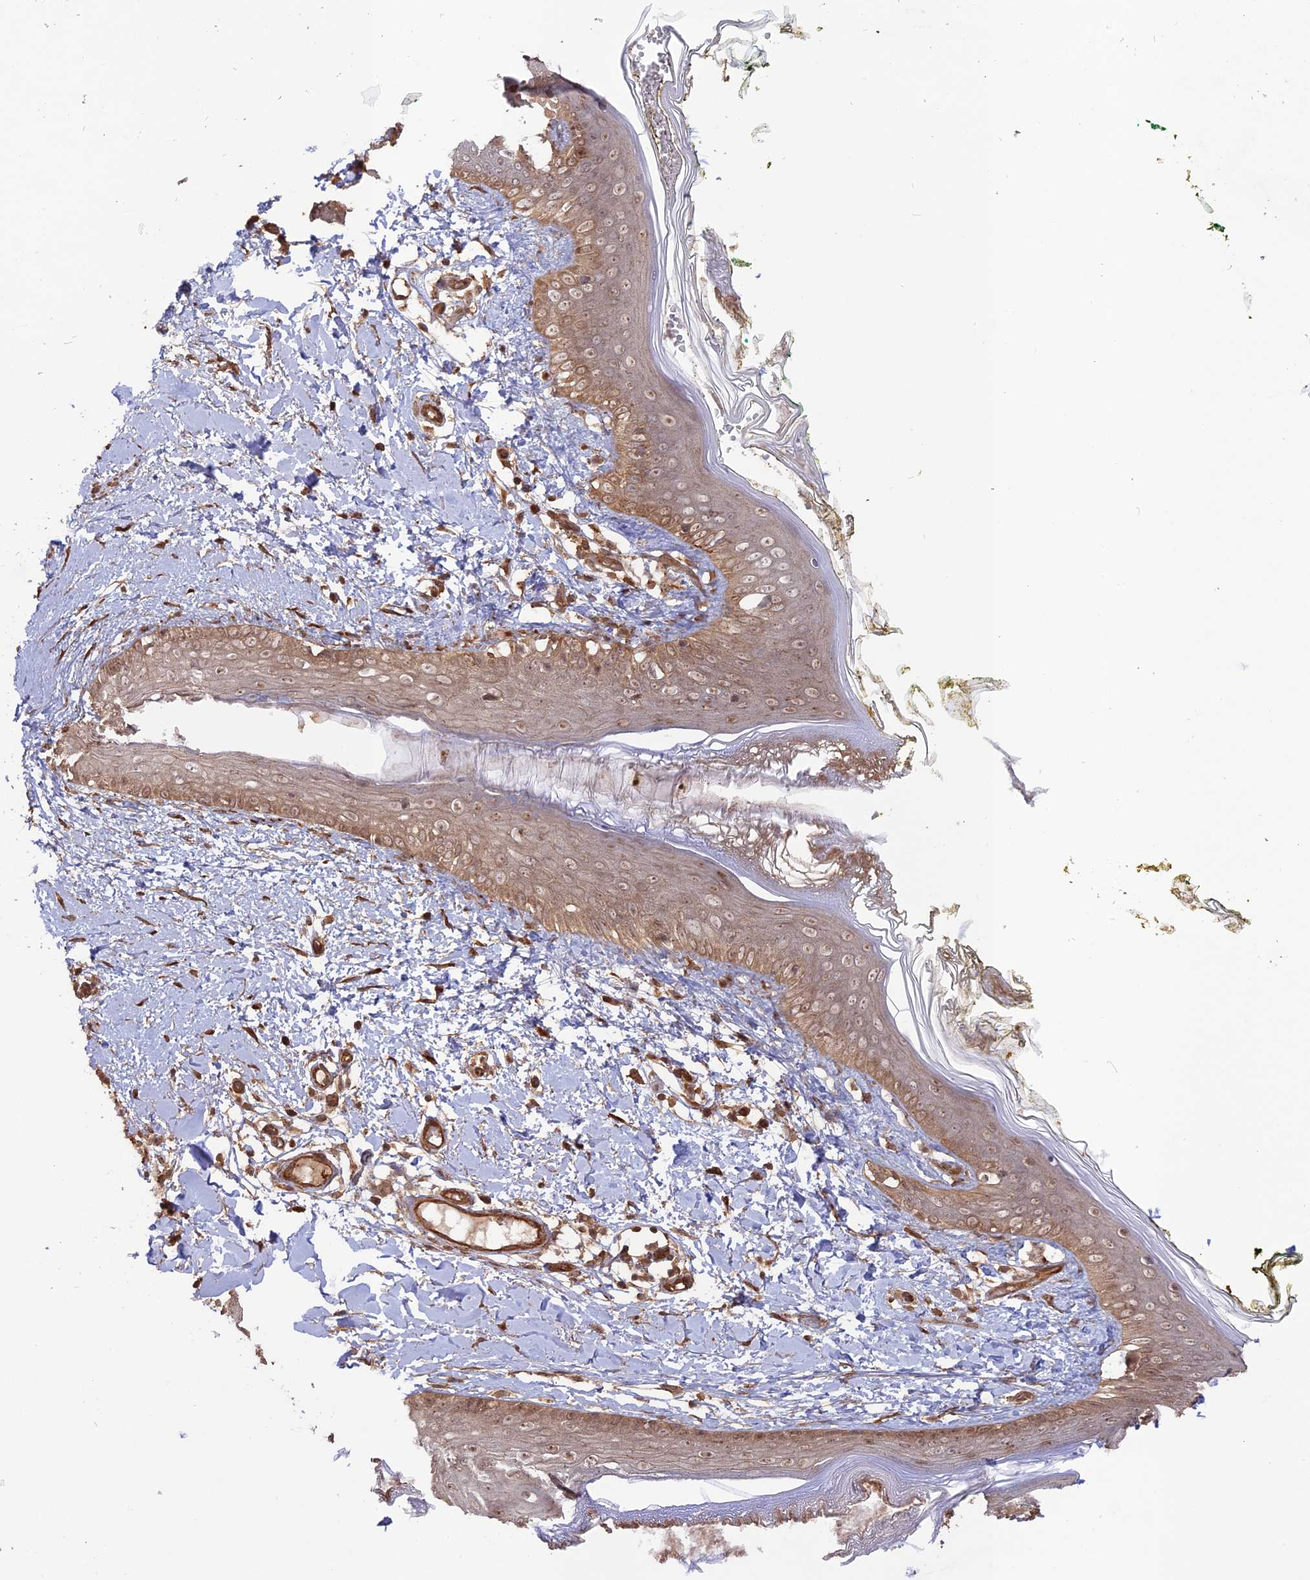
{"staining": {"intensity": "strong", "quantity": ">75%", "location": "cytoplasmic/membranous"}, "tissue": "skin", "cell_type": "Fibroblasts", "image_type": "normal", "snomed": [{"axis": "morphology", "description": "Normal tissue, NOS"}, {"axis": "topography", "description": "Skin"}], "caption": "Immunohistochemistry (IHC) staining of normal skin, which shows high levels of strong cytoplasmic/membranous expression in about >75% of fibroblasts indicating strong cytoplasmic/membranous protein staining. The staining was performed using DAB (3,3'-diaminobenzidine) (brown) for protein detection and nuclei were counterstained in hematoxylin (blue).", "gene": "CCDC174", "patient": {"sex": "female", "age": 34}}